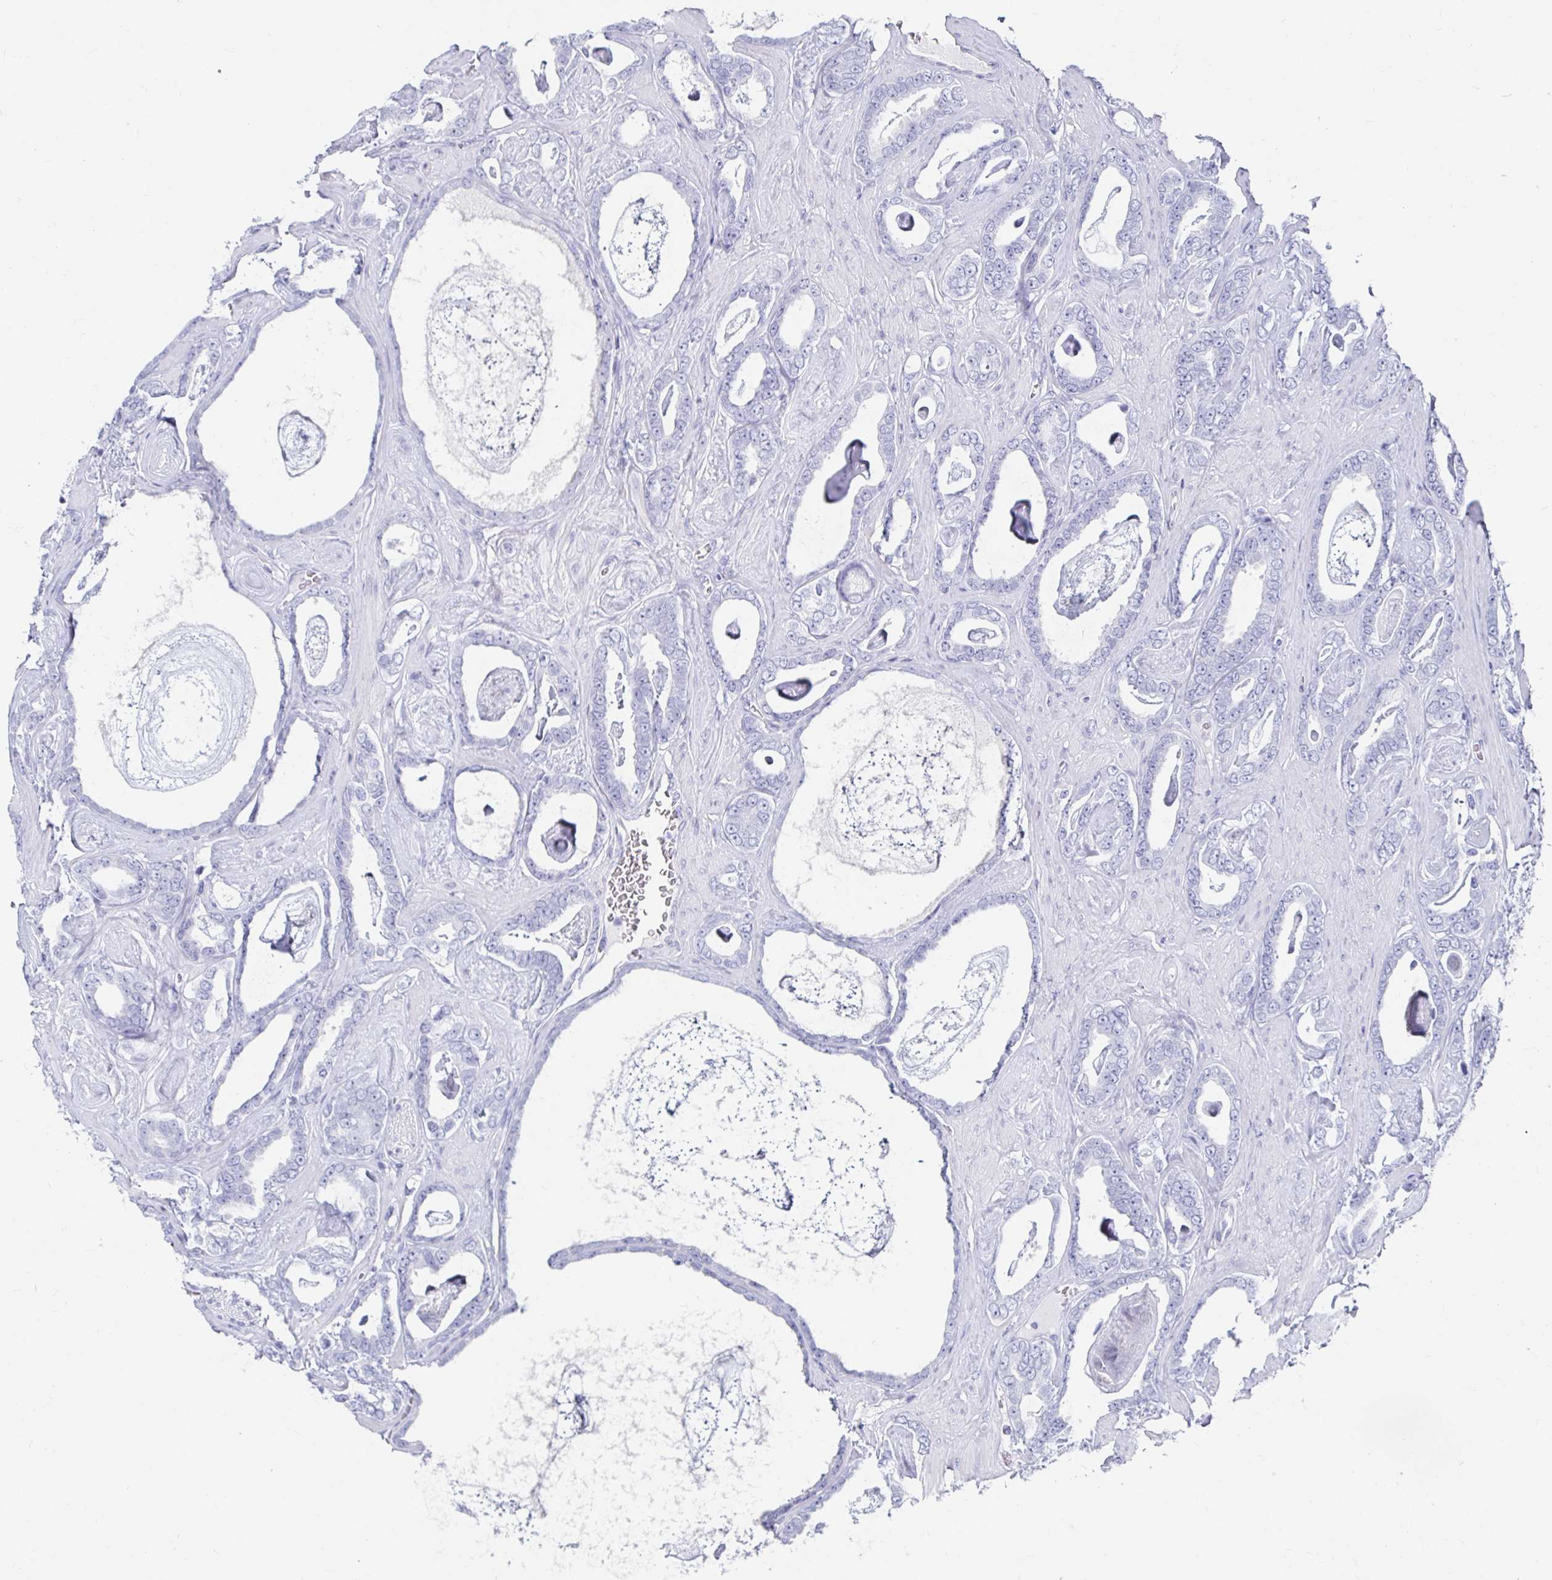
{"staining": {"intensity": "negative", "quantity": "none", "location": "none"}, "tissue": "prostate cancer", "cell_type": "Tumor cells", "image_type": "cancer", "snomed": [{"axis": "morphology", "description": "Adenocarcinoma, High grade"}, {"axis": "topography", "description": "Prostate"}], "caption": "This is a image of immunohistochemistry staining of high-grade adenocarcinoma (prostate), which shows no expression in tumor cells. (Brightfield microscopy of DAB (3,3'-diaminobenzidine) immunohistochemistry at high magnification).", "gene": "CA9", "patient": {"sex": "male", "age": 63}}